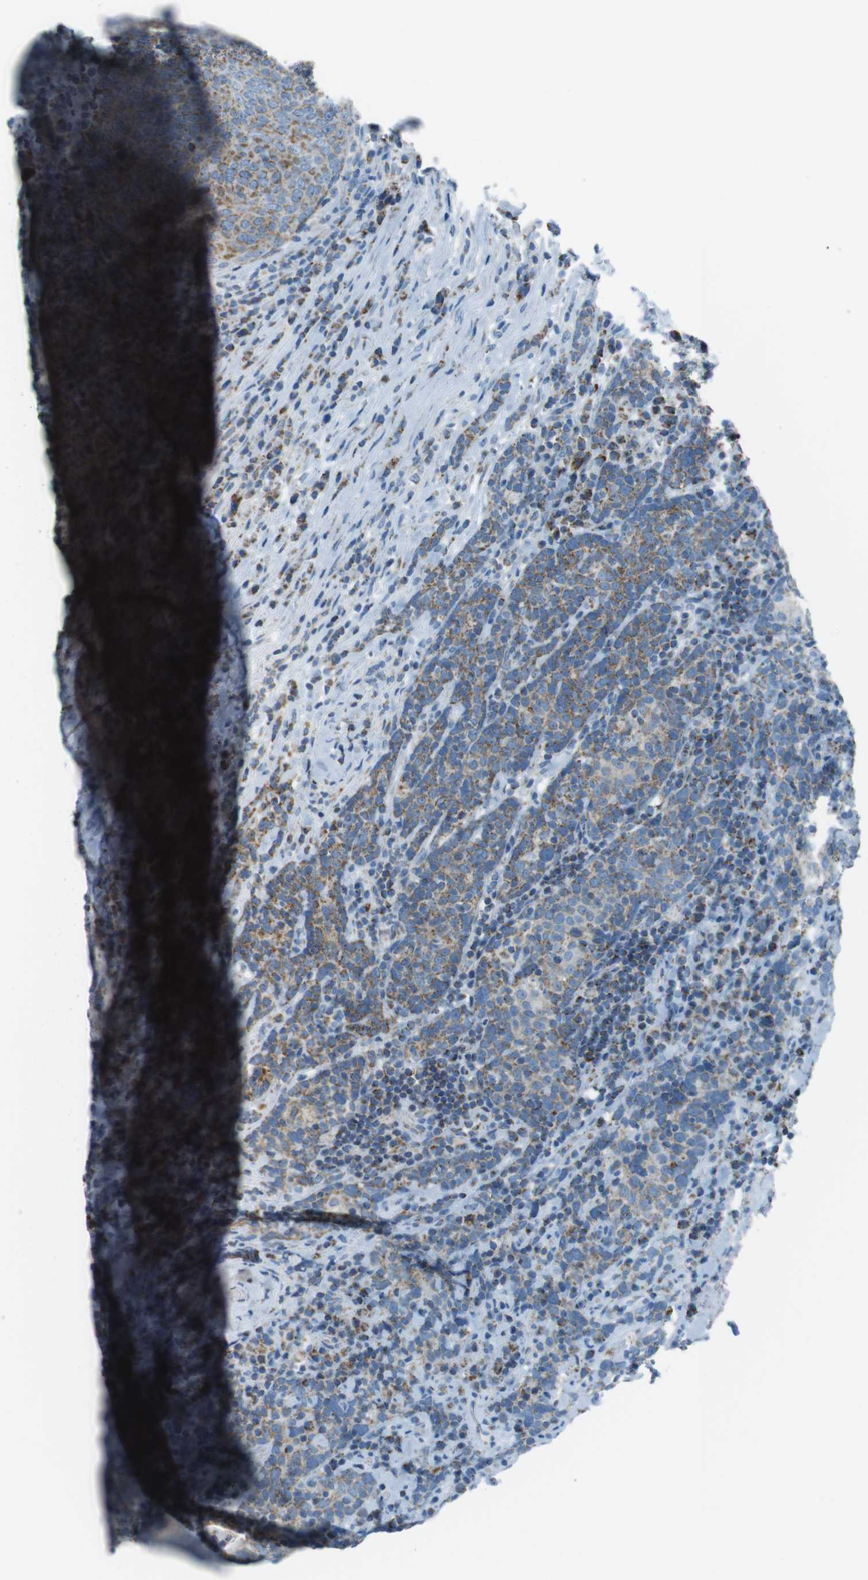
{"staining": {"intensity": "weak", "quantity": ">75%", "location": "cytoplasmic/membranous"}, "tissue": "head and neck cancer", "cell_type": "Tumor cells", "image_type": "cancer", "snomed": [{"axis": "morphology", "description": "Squamous cell carcinoma, NOS"}, {"axis": "morphology", "description": "Squamous cell carcinoma, metastatic, NOS"}, {"axis": "topography", "description": "Lymph node"}, {"axis": "topography", "description": "Head-Neck"}], "caption": "Protein staining exhibits weak cytoplasmic/membranous positivity in approximately >75% of tumor cells in head and neck cancer. (DAB (3,3'-diaminobenzidine) IHC with brightfield microscopy, high magnification).", "gene": "DNAJA3", "patient": {"sex": "male", "age": 62}}